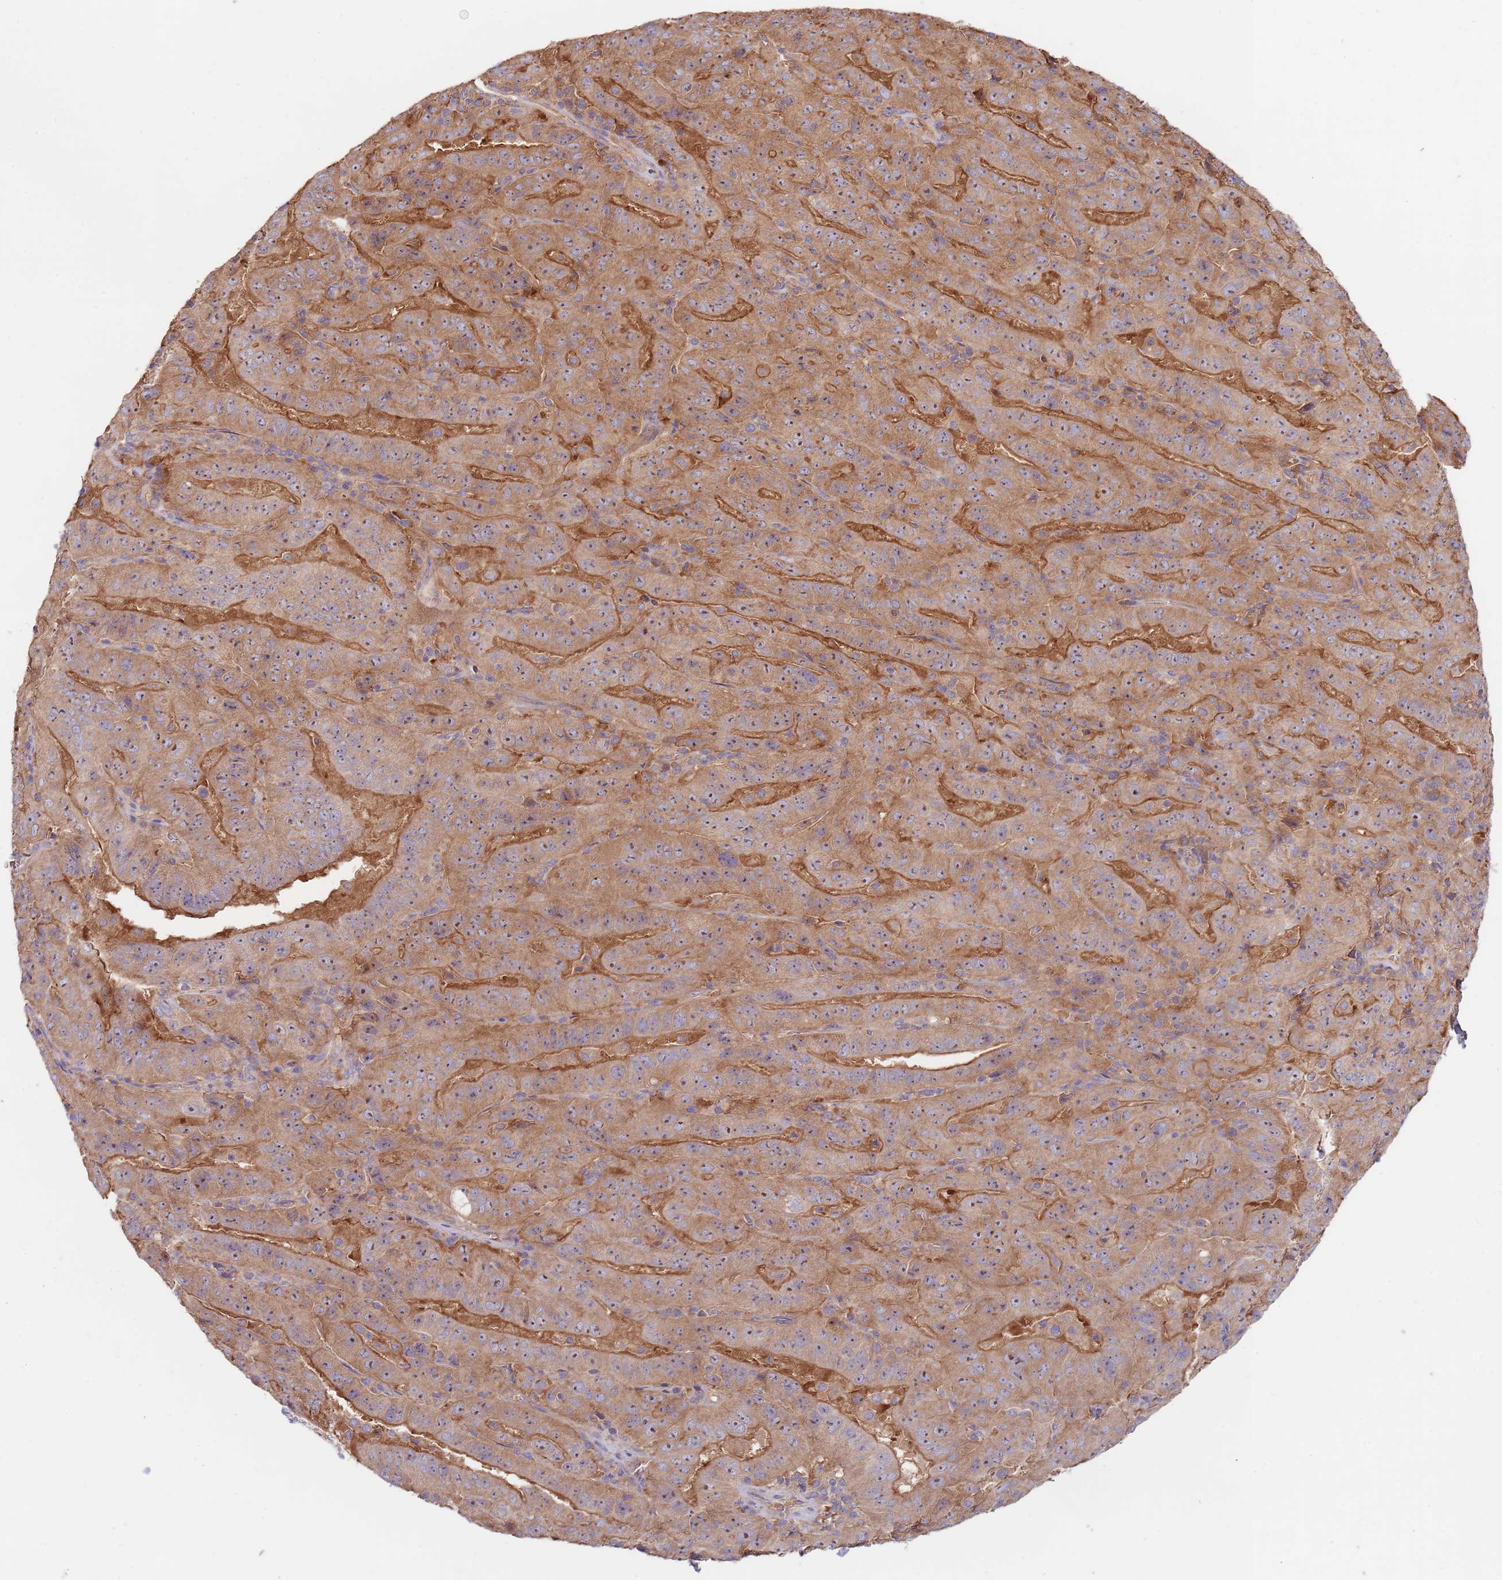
{"staining": {"intensity": "moderate", "quantity": ">75%", "location": "cytoplasmic/membranous"}, "tissue": "pancreatic cancer", "cell_type": "Tumor cells", "image_type": "cancer", "snomed": [{"axis": "morphology", "description": "Adenocarcinoma, NOS"}, {"axis": "topography", "description": "Pancreas"}], "caption": "This is an image of immunohistochemistry (IHC) staining of pancreatic adenocarcinoma, which shows moderate expression in the cytoplasmic/membranous of tumor cells.", "gene": "EIF3F", "patient": {"sex": "male", "age": 63}}